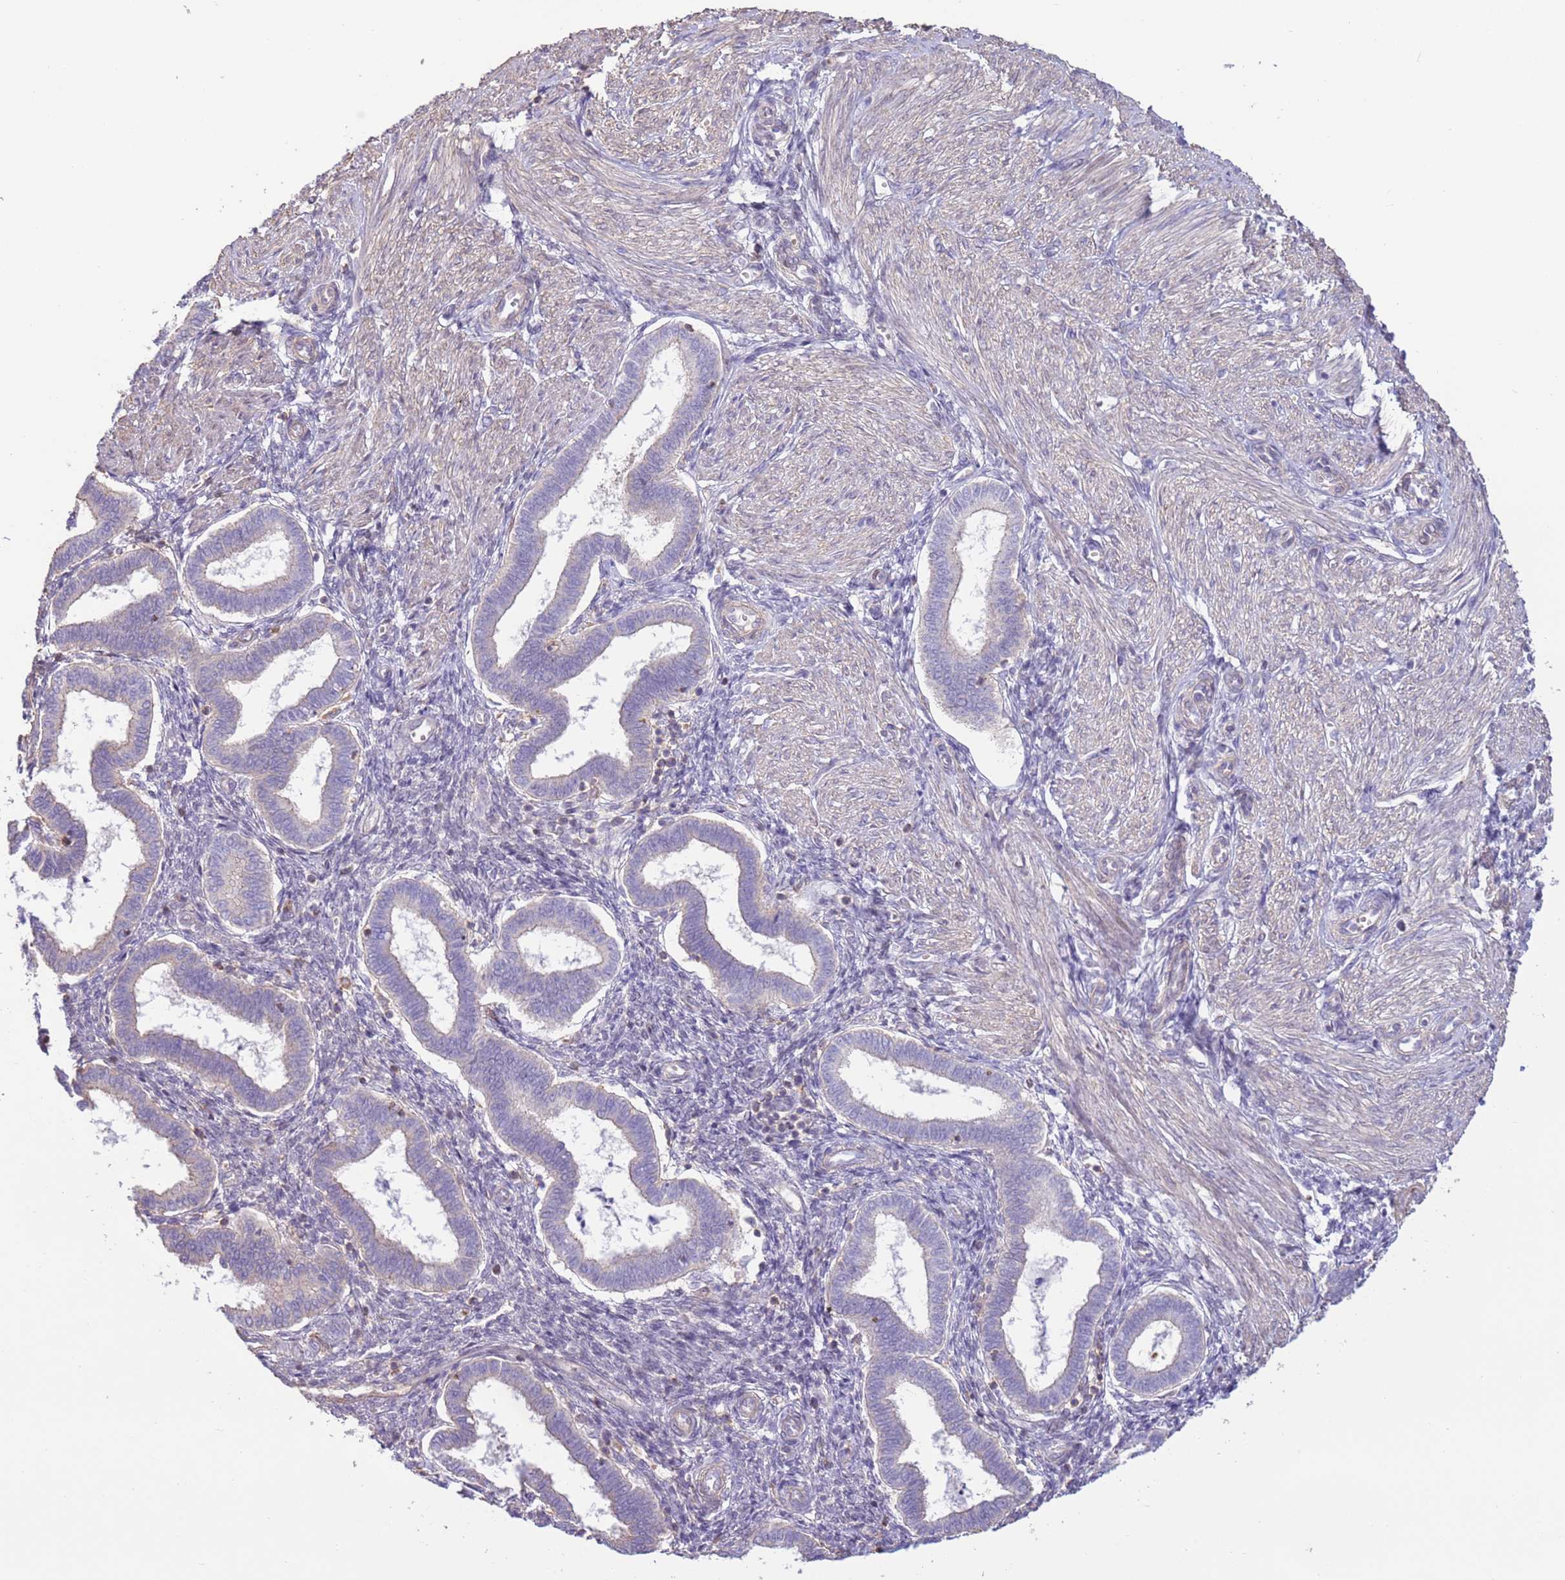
{"staining": {"intensity": "negative", "quantity": "none", "location": "none"}, "tissue": "endometrium", "cell_type": "Cells in endometrial stroma", "image_type": "normal", "snomed": [{"axis": "morphology", "description": "Normal tissue, NOS"}, {"axis": "topography", "description": "Endometrium"}], "caption": "Endometrium was stained to show a protein in brown. There is no significant staining in cells in endometrial stroma. (DAB (3,3'-diaminobenzidine) immunohistochemistry (IHC) with hematoxylin counter stain).", "gene": "EVA1B", "patient": {"sex": "female", "age": 24}}